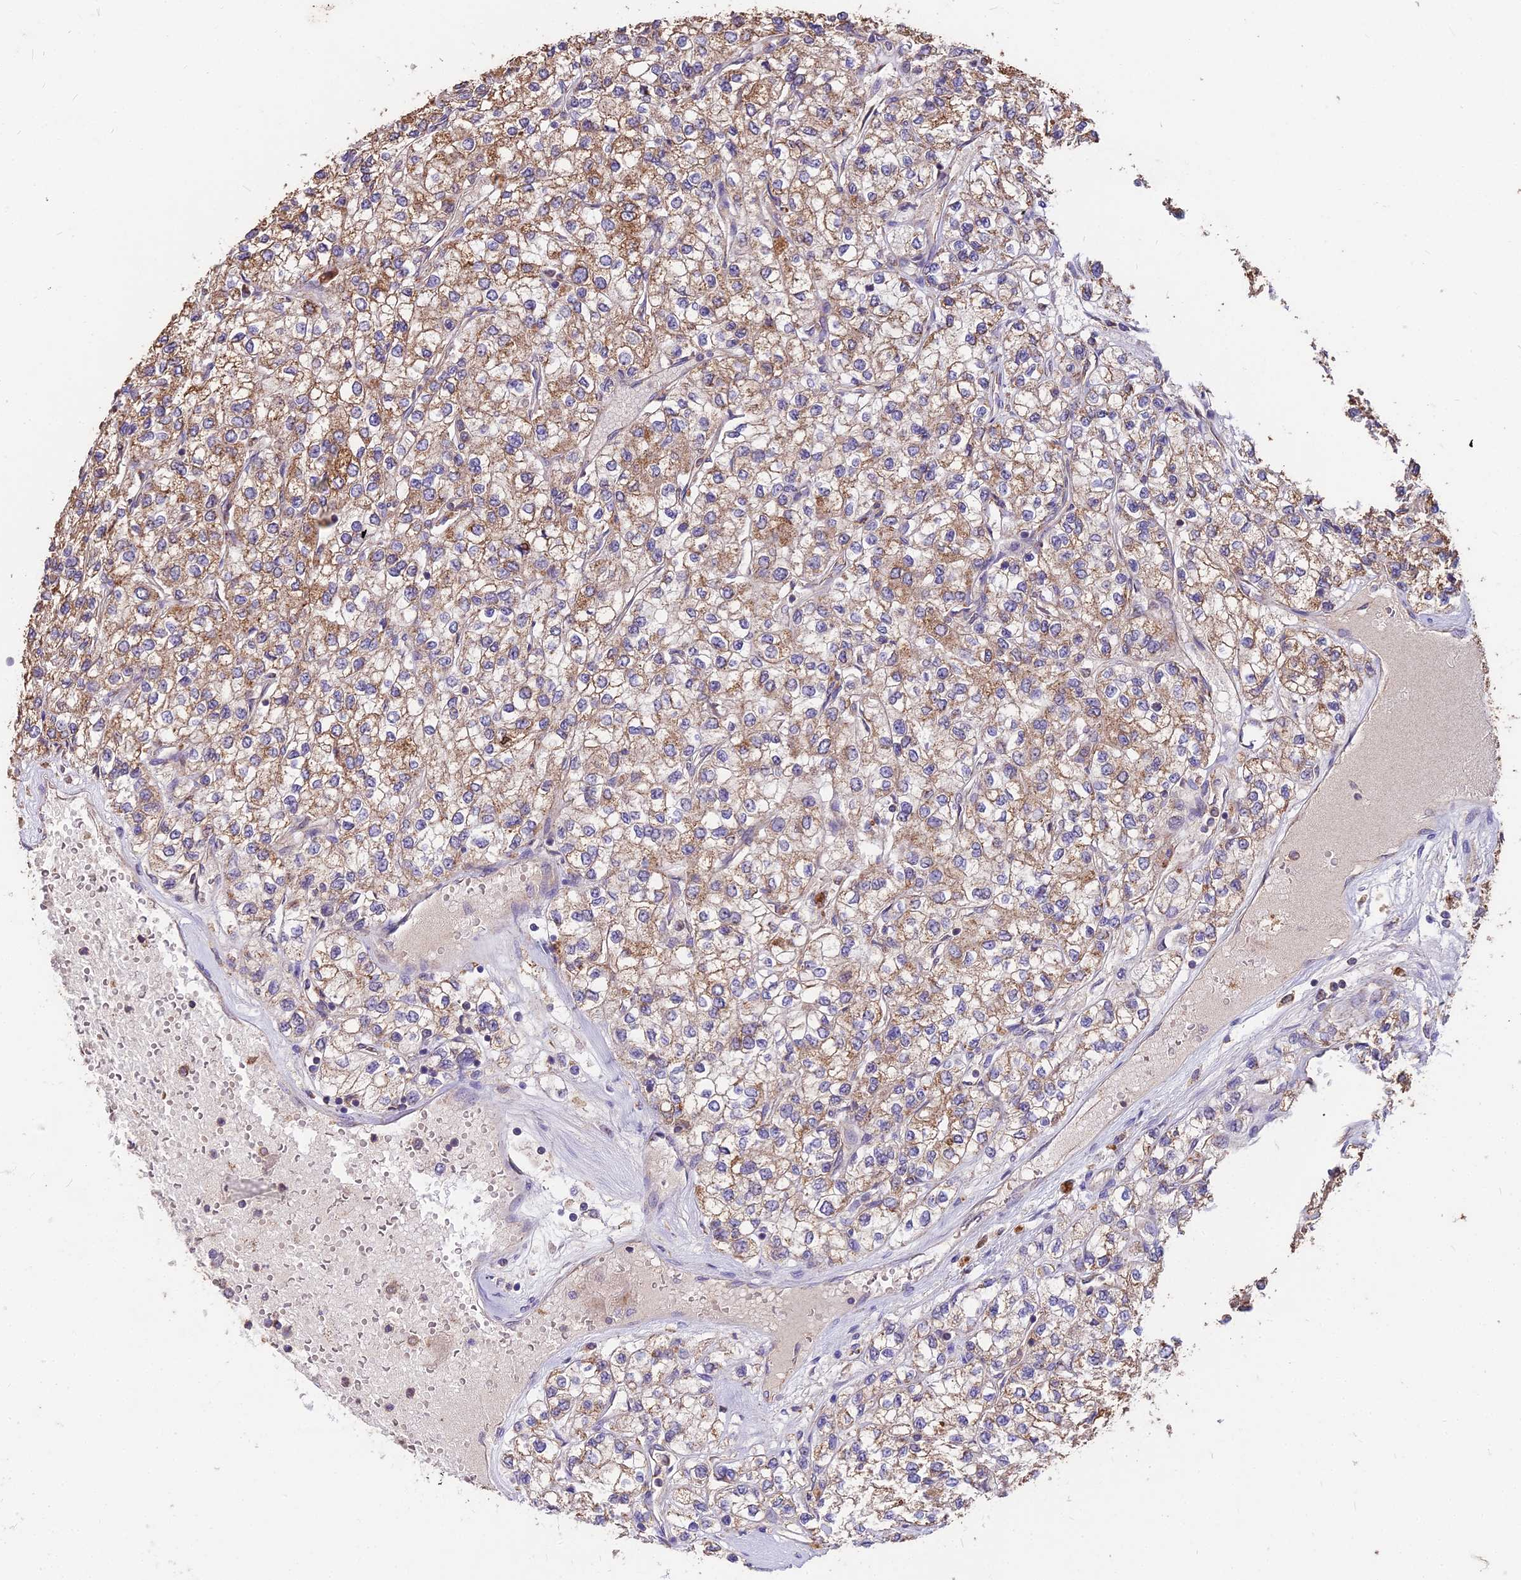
{"staining": {"intensity": "moderate", "quantity": ">75%", "location": "cytoplasmic/membranous"}, "tissue": "renal cancer", "cell_type": "Tumor cells", "image_type": "cancer", "snomed": [{"axis": "morphology", "description": "Adenocarcinoma, NOS"}, {"axis": "topography", "description": "Kidney"}], "caption": "Human renal cancer (adenocarcinoma) stained with a brown dye demonstrates moderate cytoplasmic/membranous positive positivity in about >75% of tumor cells.", "gene": "CEMIP2", "patient": {"sex": "male", "age": 80}}